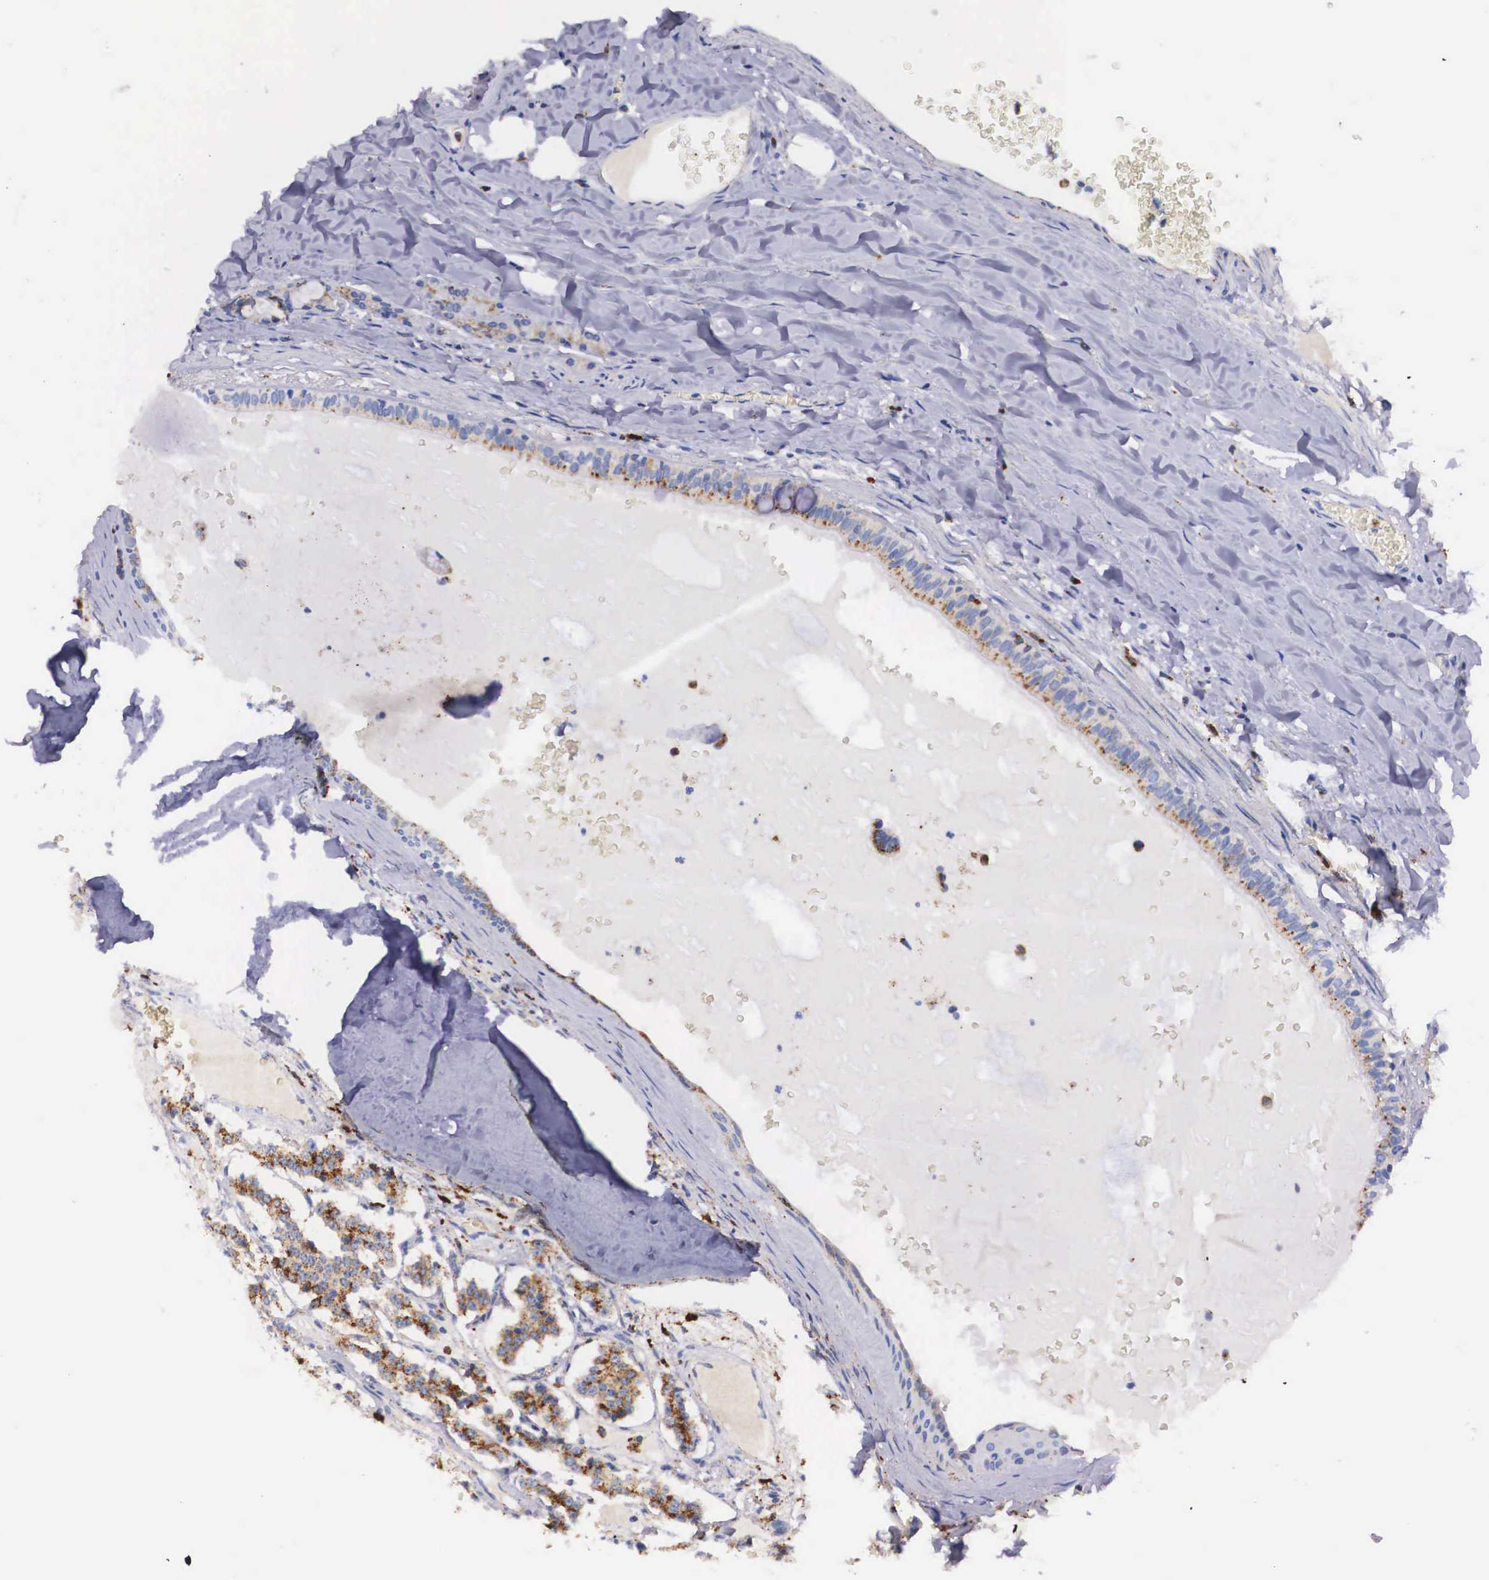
{"staining": {"intensity": "moderate", "quantity": ">75%", "location": "cytoplasmic/membranous"}, "tissue": "carcinoid", "cell_type": "Tumor cells", "image_type": "cancer", "snomed": [{"axis": "morphology", "description": "Carcinoid, malignant, NOS"}, {"axis": "topography", "description": "Bronchus"}], "caption": "High-magnification brightfield microscopy of carcinoid stained with DAB (3,3'-diaminobenzidine) (brown) and counterstained with hematoxylin (blue). tumor cells exhibit moderate cytoplasmic/membranous expression is seen in about>75% of cells. Using DAB (3,3'-diaminobenzidine) (brown) and hematoxylin (blue) stains, captured at high magnification using brightfield microscopy.", "gene": "NAGA", "patient": {"sex": "male", "age": 55}}